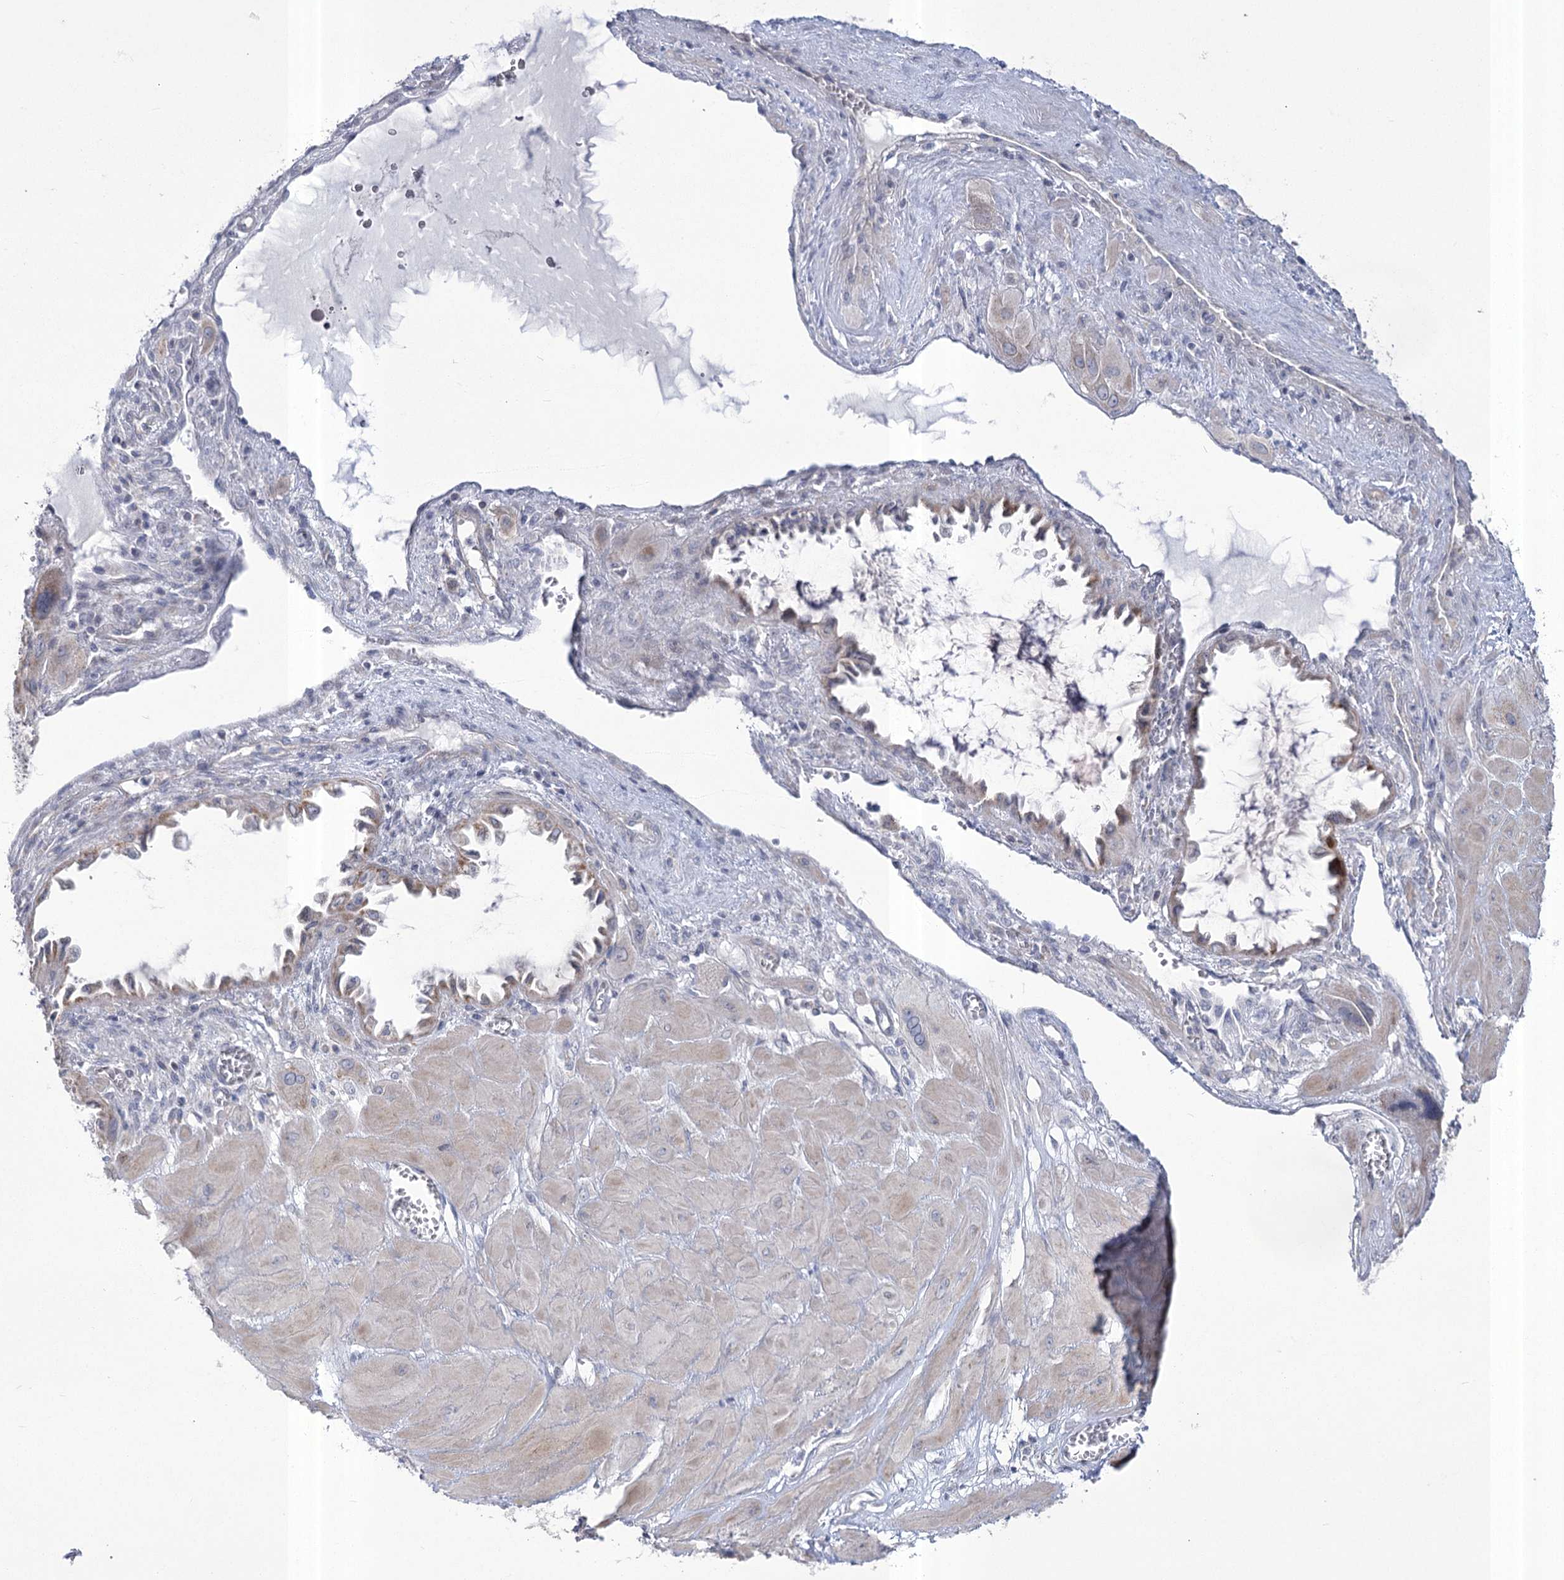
{"staining": {"intensity": "weak", "quantity": "25%-75%", "location": "cytoplasmic/membranous"}, "tissue": "cervical cancer", "cell_type": "Tumor cells", "image_type": "cancer", "snomed": [{"axis": "morphology", "description": "Squamous cell carcinoma, NOS"}, {"axis": "topography", "description": "Cervix"}], "caption": "Cervical cancer tissue displays weak cytoplasmic/membranous positivity in about 25%-75% of tumor cells (Stains: DAB (3,3'-diaminobenzidine) in brown, nuclei in blue, Microscopy: brightfield microscopy at high magnification).", "gene": "PDHB", "patient": {"sex": "female", "age": 34}}